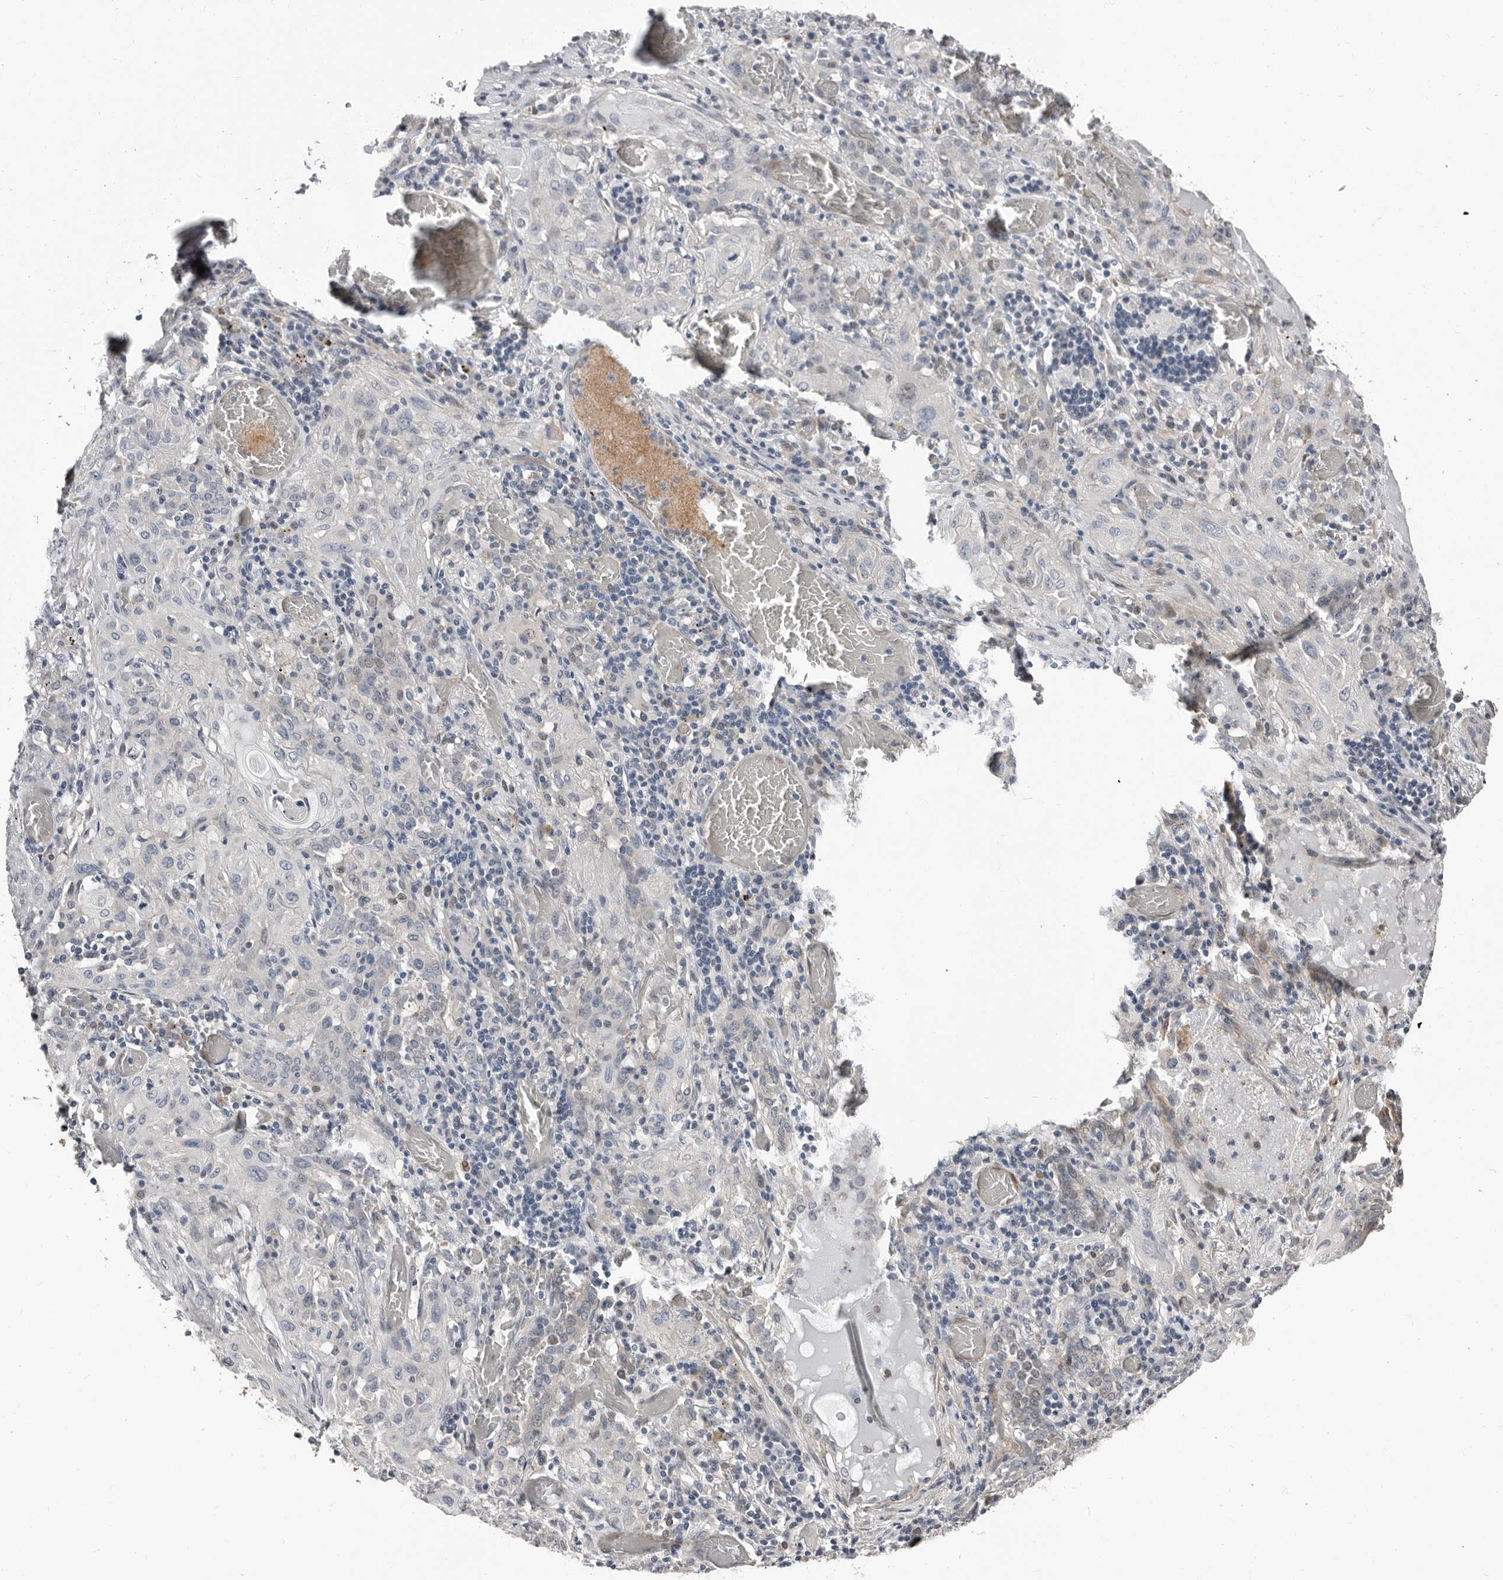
{"staining": {"intensity": "negative", "quantity": "none", "location": "none"}, "tissue": "lung cancer", "cell_type": "Tumor cells", "image_type": "cancer", "snomed": [{"axis": "morphology", "description": "Squamous cell carcinoma, NOS"}, {"axis": "topography", "description": "Lung"}], "caption": "Lung squamous cell carcinoma was stained to show a protein in brown. There is no significant expression in tumor cells.", "gene": "ASRGL1", "patient": {"sex": "female", "age": 47}}